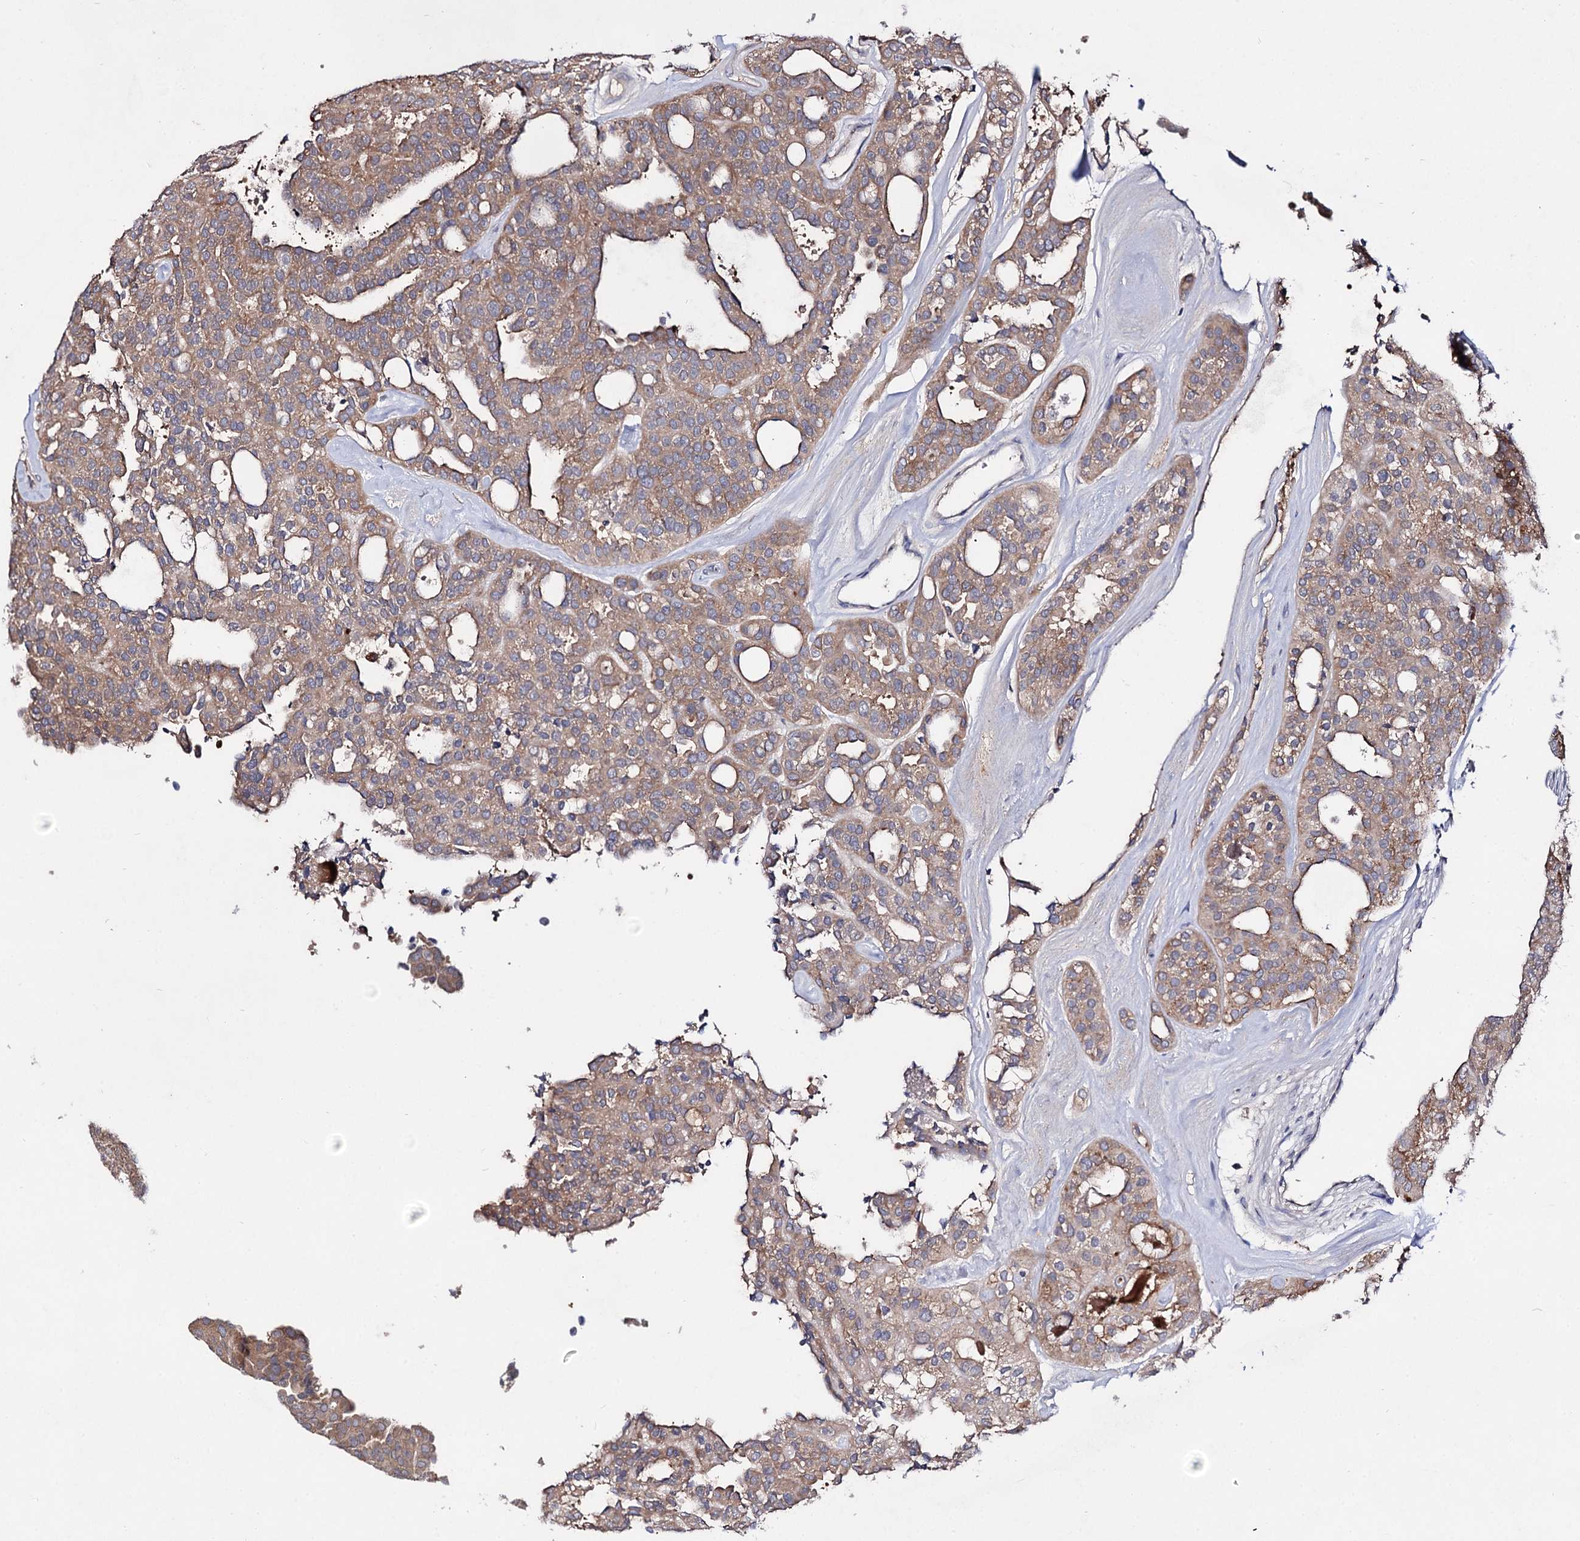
{"staining": {"intensity": "moderate", "quantity": ">75%", "location": "cytoplasmic/membranous"}, "tissue": "thyroid cancer", "cell_type": "Tumor cells", "image_type": "cancer", "snomed": [{"axis": "morphology", "description": "Follicular adenoma carcinoma, NOS"}, {"axis": "topography", "description": "Thyroid gland"}], "caption": "A brown stain labels moderate cytoplasmic/membranous staining of a protein in thyroid follicular adenoma carcinoma tumor cells.", "gene": "ARFIP2", "patient": {"sex": "male", "age": 75}}